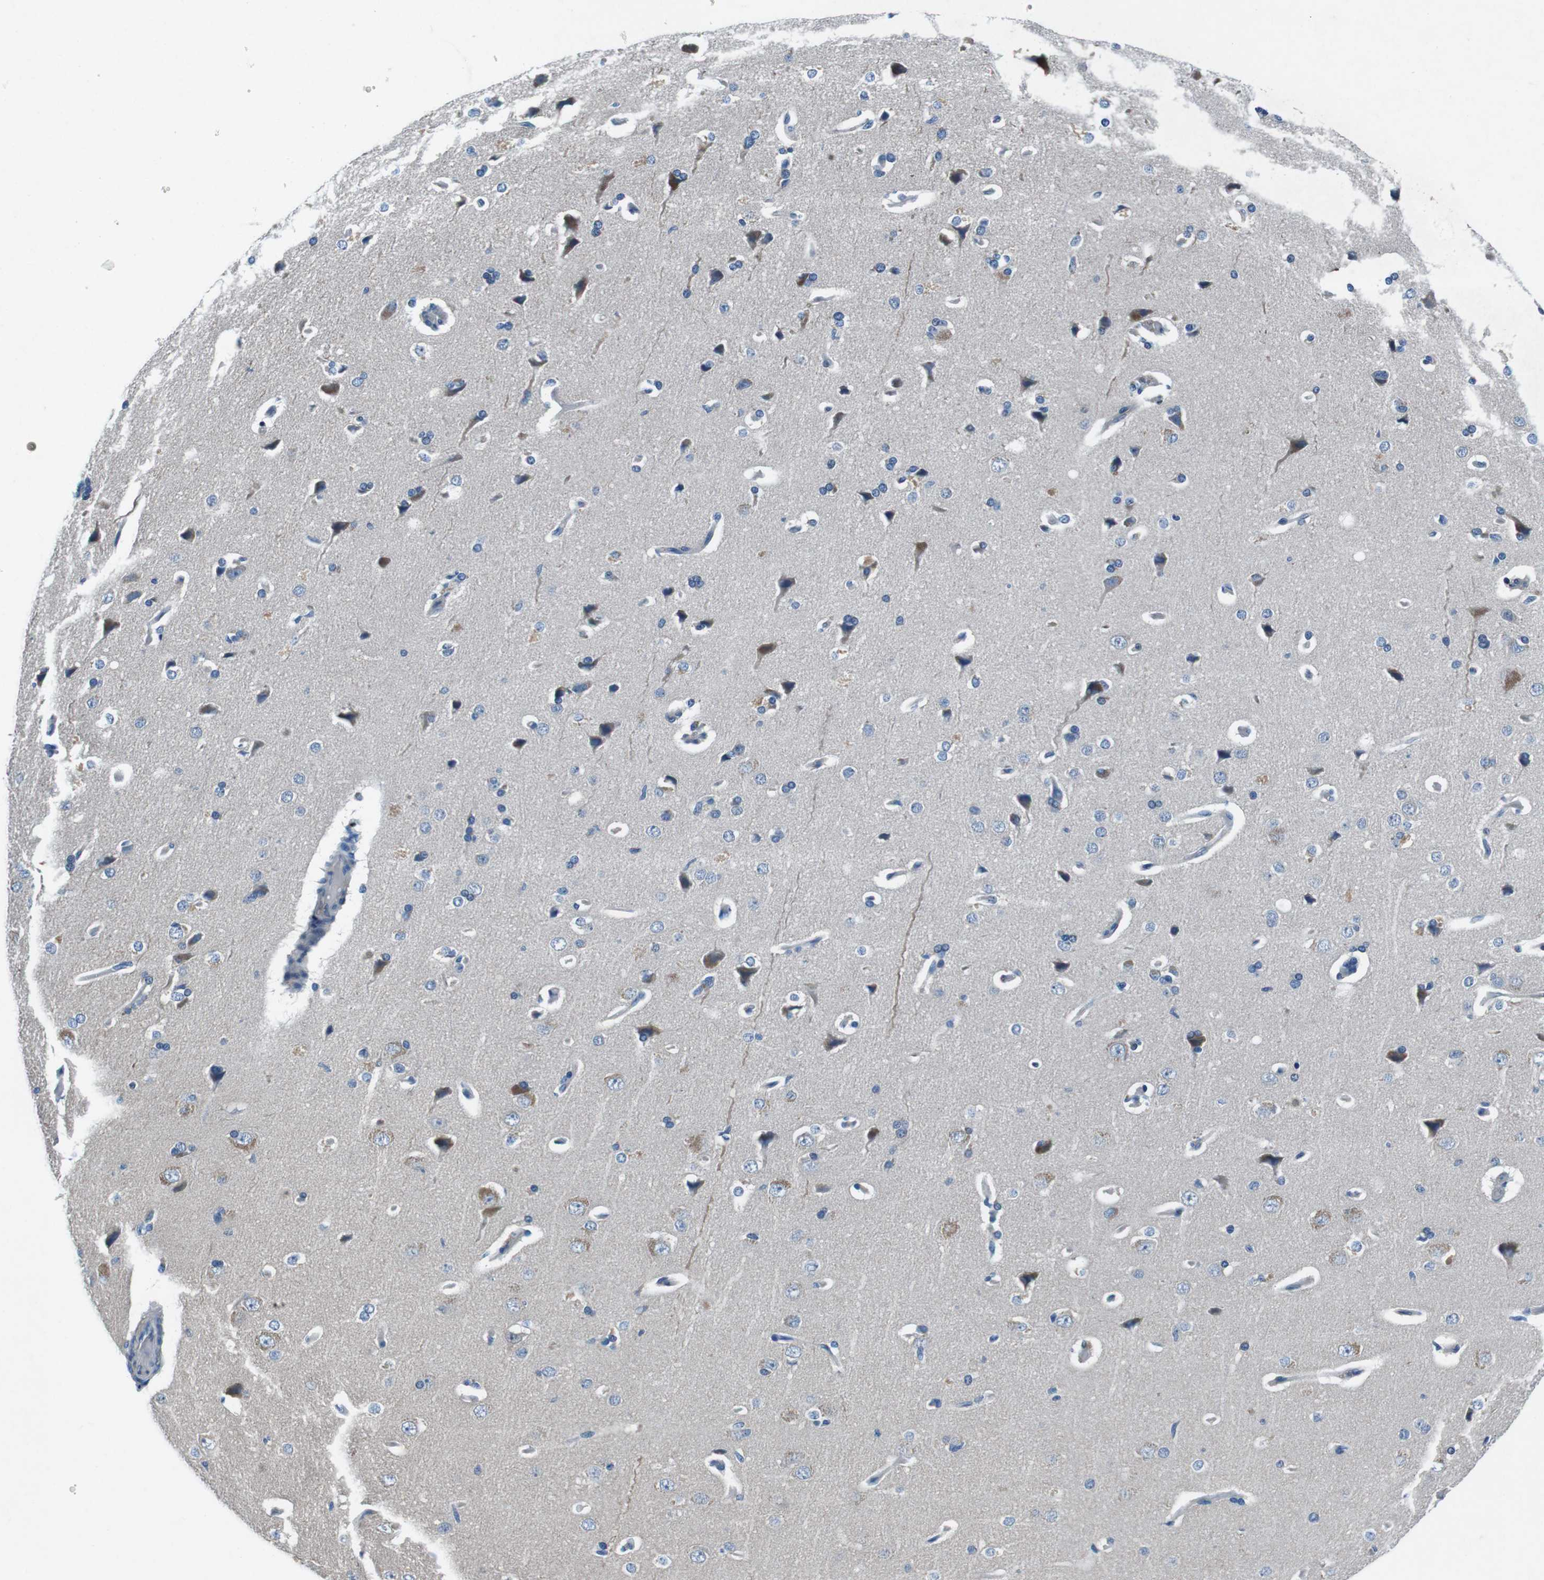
{"staining": {"intensity": "negative", "quantity": "none", "location": "none"}, "tissue": "cerebral cortex", "cell_type": "Endothelial cells", "image_type": "normal", "snomed": [{"axis": "morphology", "description": "Normal tissue, NOS"}, {"axis": "topography", "description": "Cerebral cortex"}], "caption": "Immunohistochemistry micrograph of normal cerebral cortex: human cerebral cortex stained with DAB exhibits no significant protein expression in endothelial cells.", "gene": "CASQ1", "patient": {"sex": "male", "age": 62}}